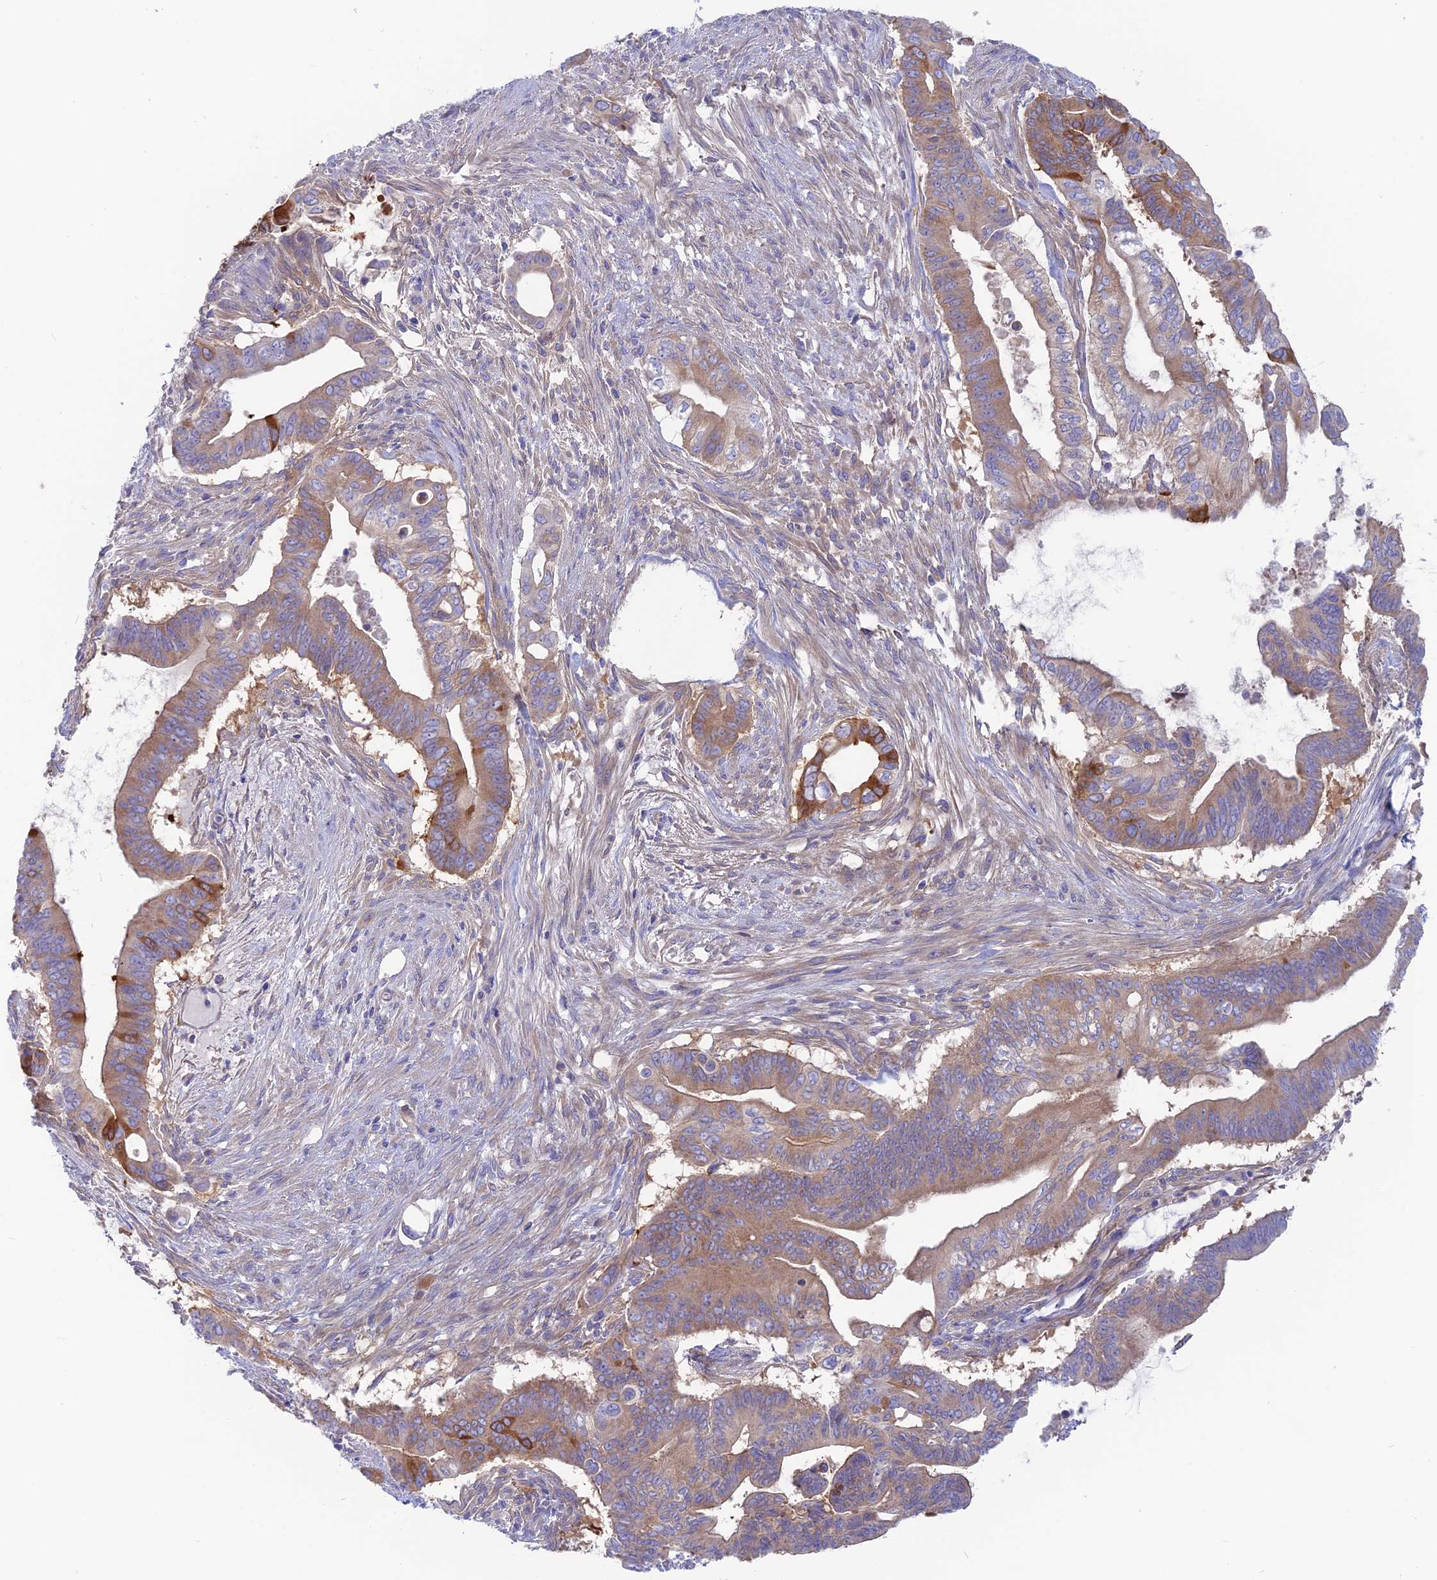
{"staining": {"intensity": "moderate", "quantity": "25%-75%", "location": "cytoplasmic/membranous"}, "tissue": "pancreatic cancer", "cell_type": "Tumor cells", "image_type": "cancer", "snomed": [{"axis": "morphology", "description": "Adenocarcinoma, NOS"}, {"axis": "topography", "description": "Pancreas"}], "caption": "IHC of adenocarcinoma (pancreatic) demonstrates medium levels of moderate cytoplasmic/membranous expression in about 25%-75% of tumor cells. The protein of interest is shown in brown color, while the nuclei are stained blue.", "gene": "LZTFL1", "patient": {"sex": "male", "age": 68}}